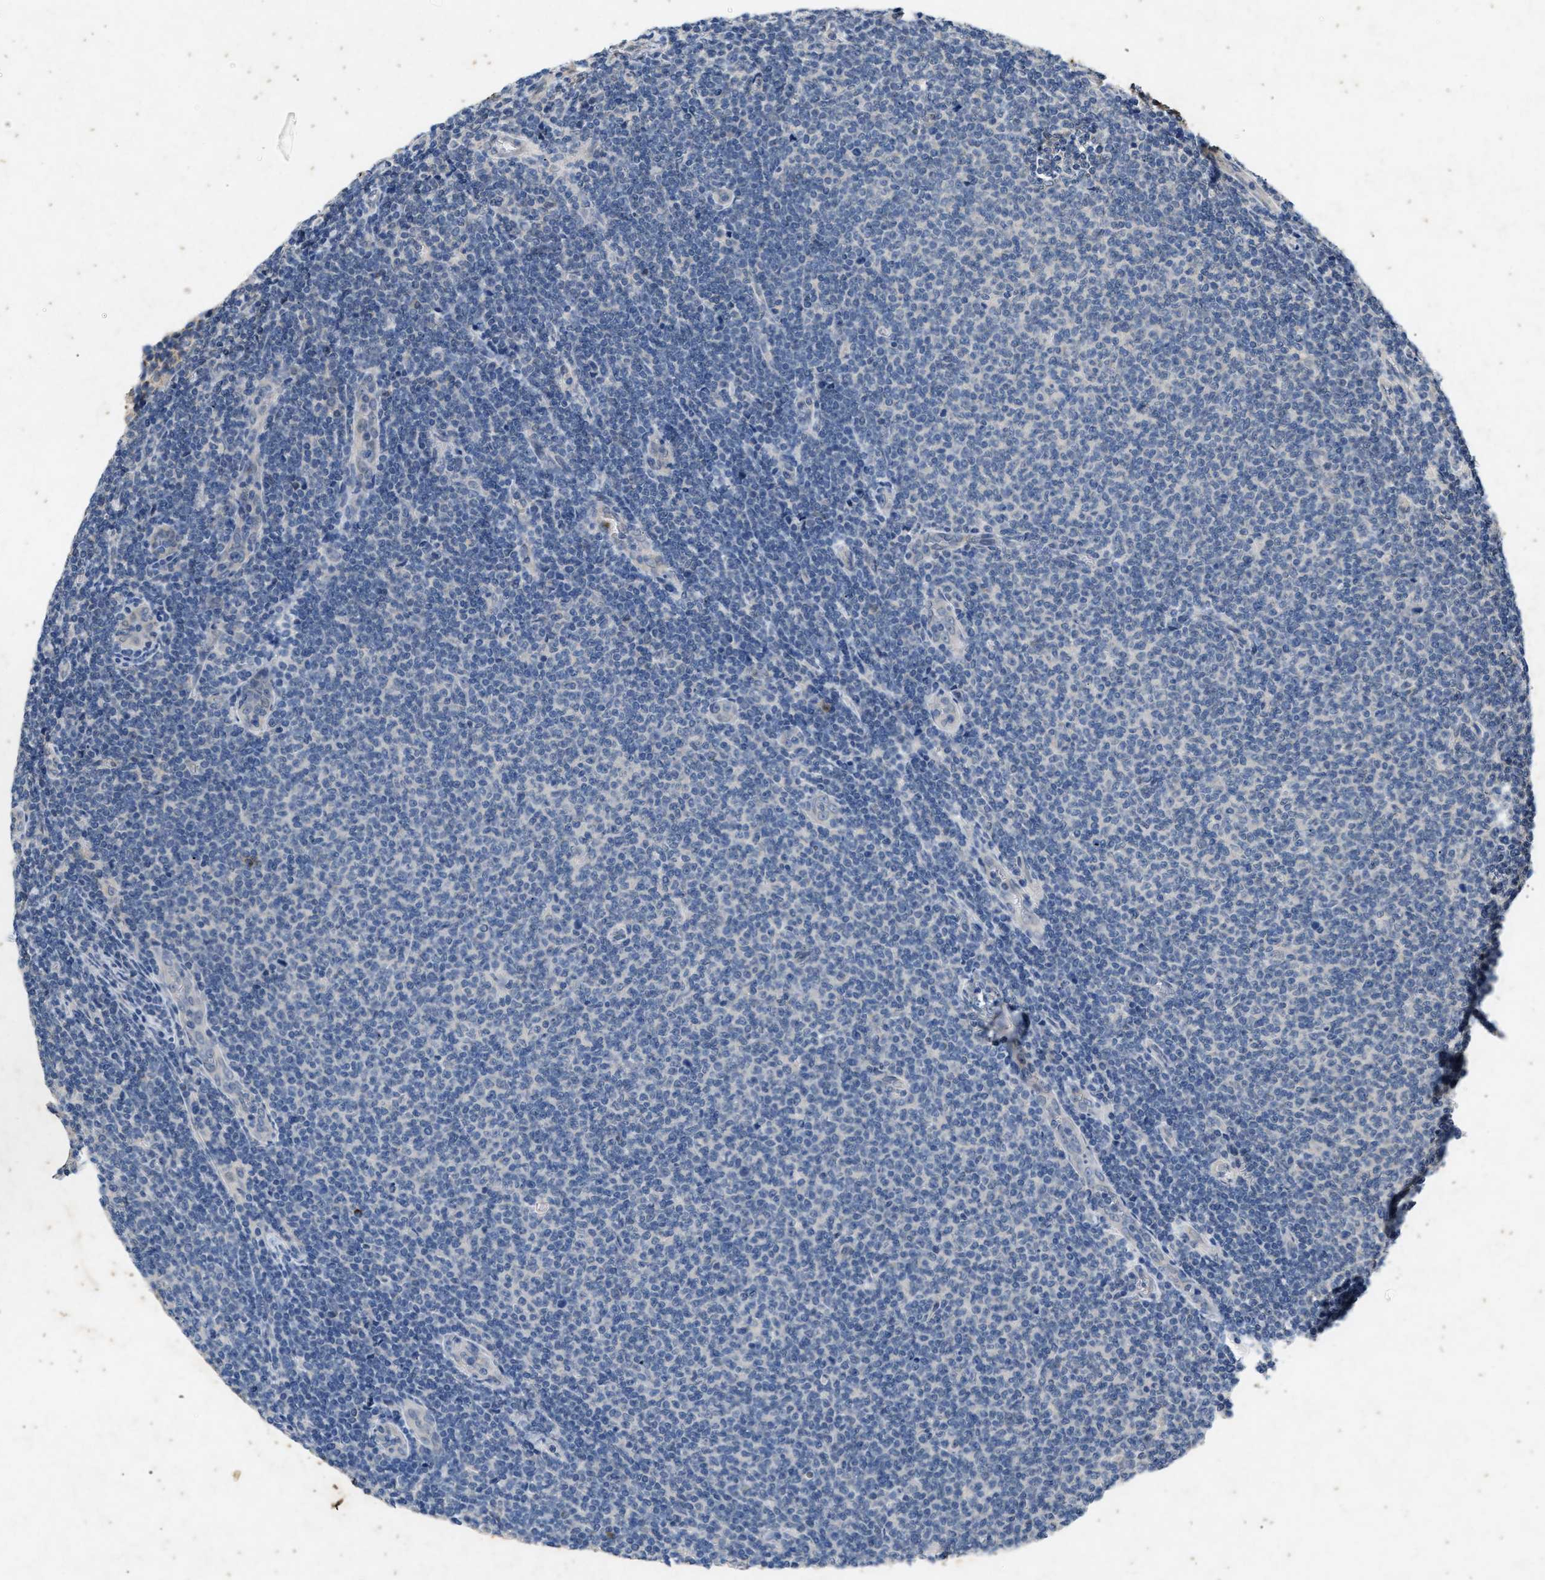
{"staining": {"intensity": "negative", "quantity": "none", "location": "none"}, "tissue": "lymphoma", "cell_type": "Tumor cells", "image_type": "cancer", "snomed": [{"axis": "morphology", "description": "Malignant lymphoma, non-Hodgkin's type, Low grade"}, {"axis": "topography", "description": "Lymph node"}], "caption": "IHC micrograph of neoplastic tissue: human lymphoma stained with DAB (3,3'-diaminobenzidine) displays no significant protein staining in tumor cells. (DAB (3,3'-diaminobenzidine) immunohistochemistry, high magnification).", "gene": "PRKG2", "patient": {"sex": "male", "age": 66}}